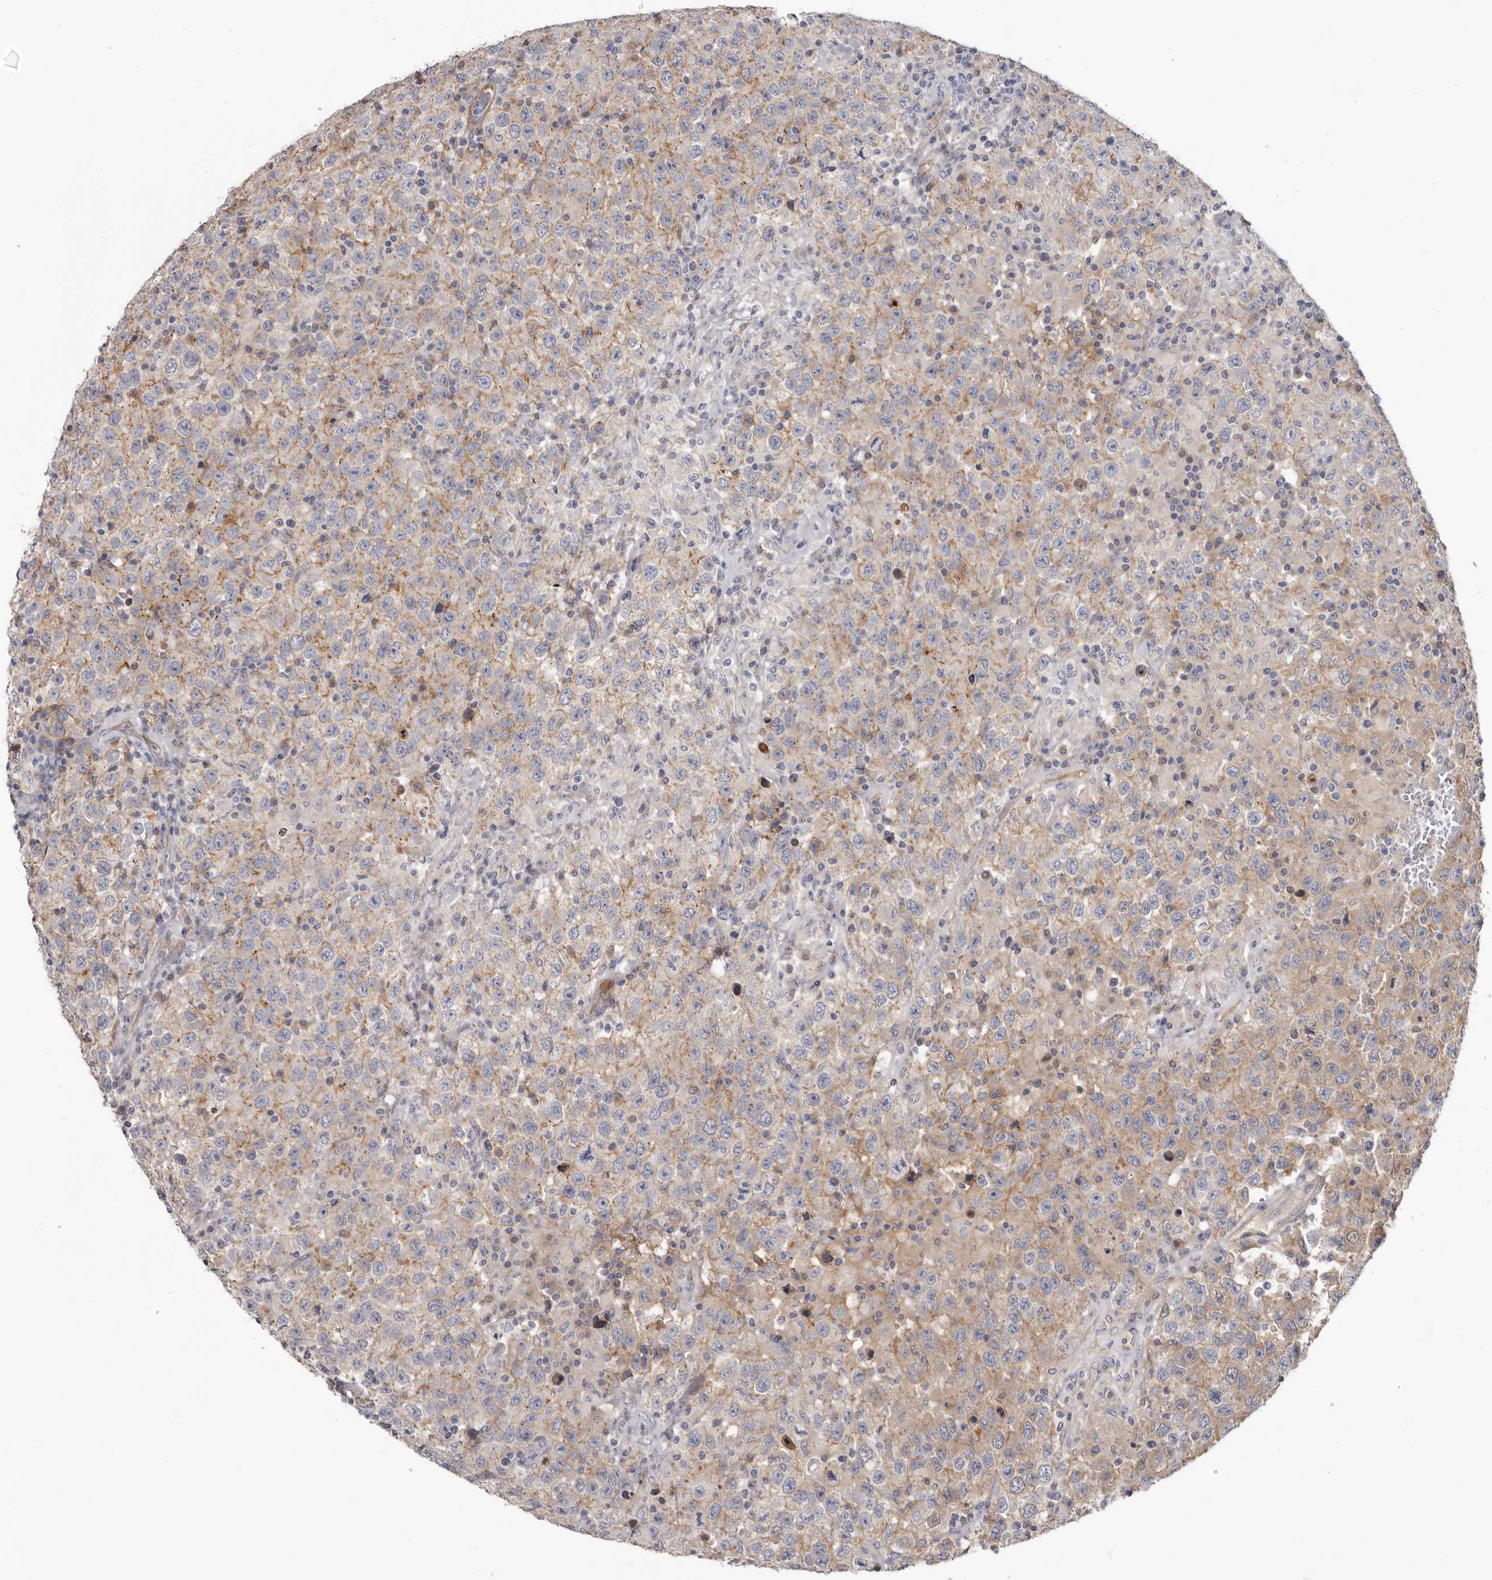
{"staining": {"intensity": "weak", "quantity": "25%-75%", "location": "cytoplasmic/membranous"}, "tissue": "testis cancer", "cell_type": "Tumor cells", "image_type": "cancer", "snomed": [{"axis": "morphology", "description": "Seminoma, NOS"}, {"axis": "topography", "description": "Testis"}], "caption": "Protein expression analysis of testis cancer (seminoma) displays weak cytoplasmic/membranous expression in approximately 25%-75% of tumor cells.", "gene": "CGN", "patient": {"sex": "male", "age": 41}}